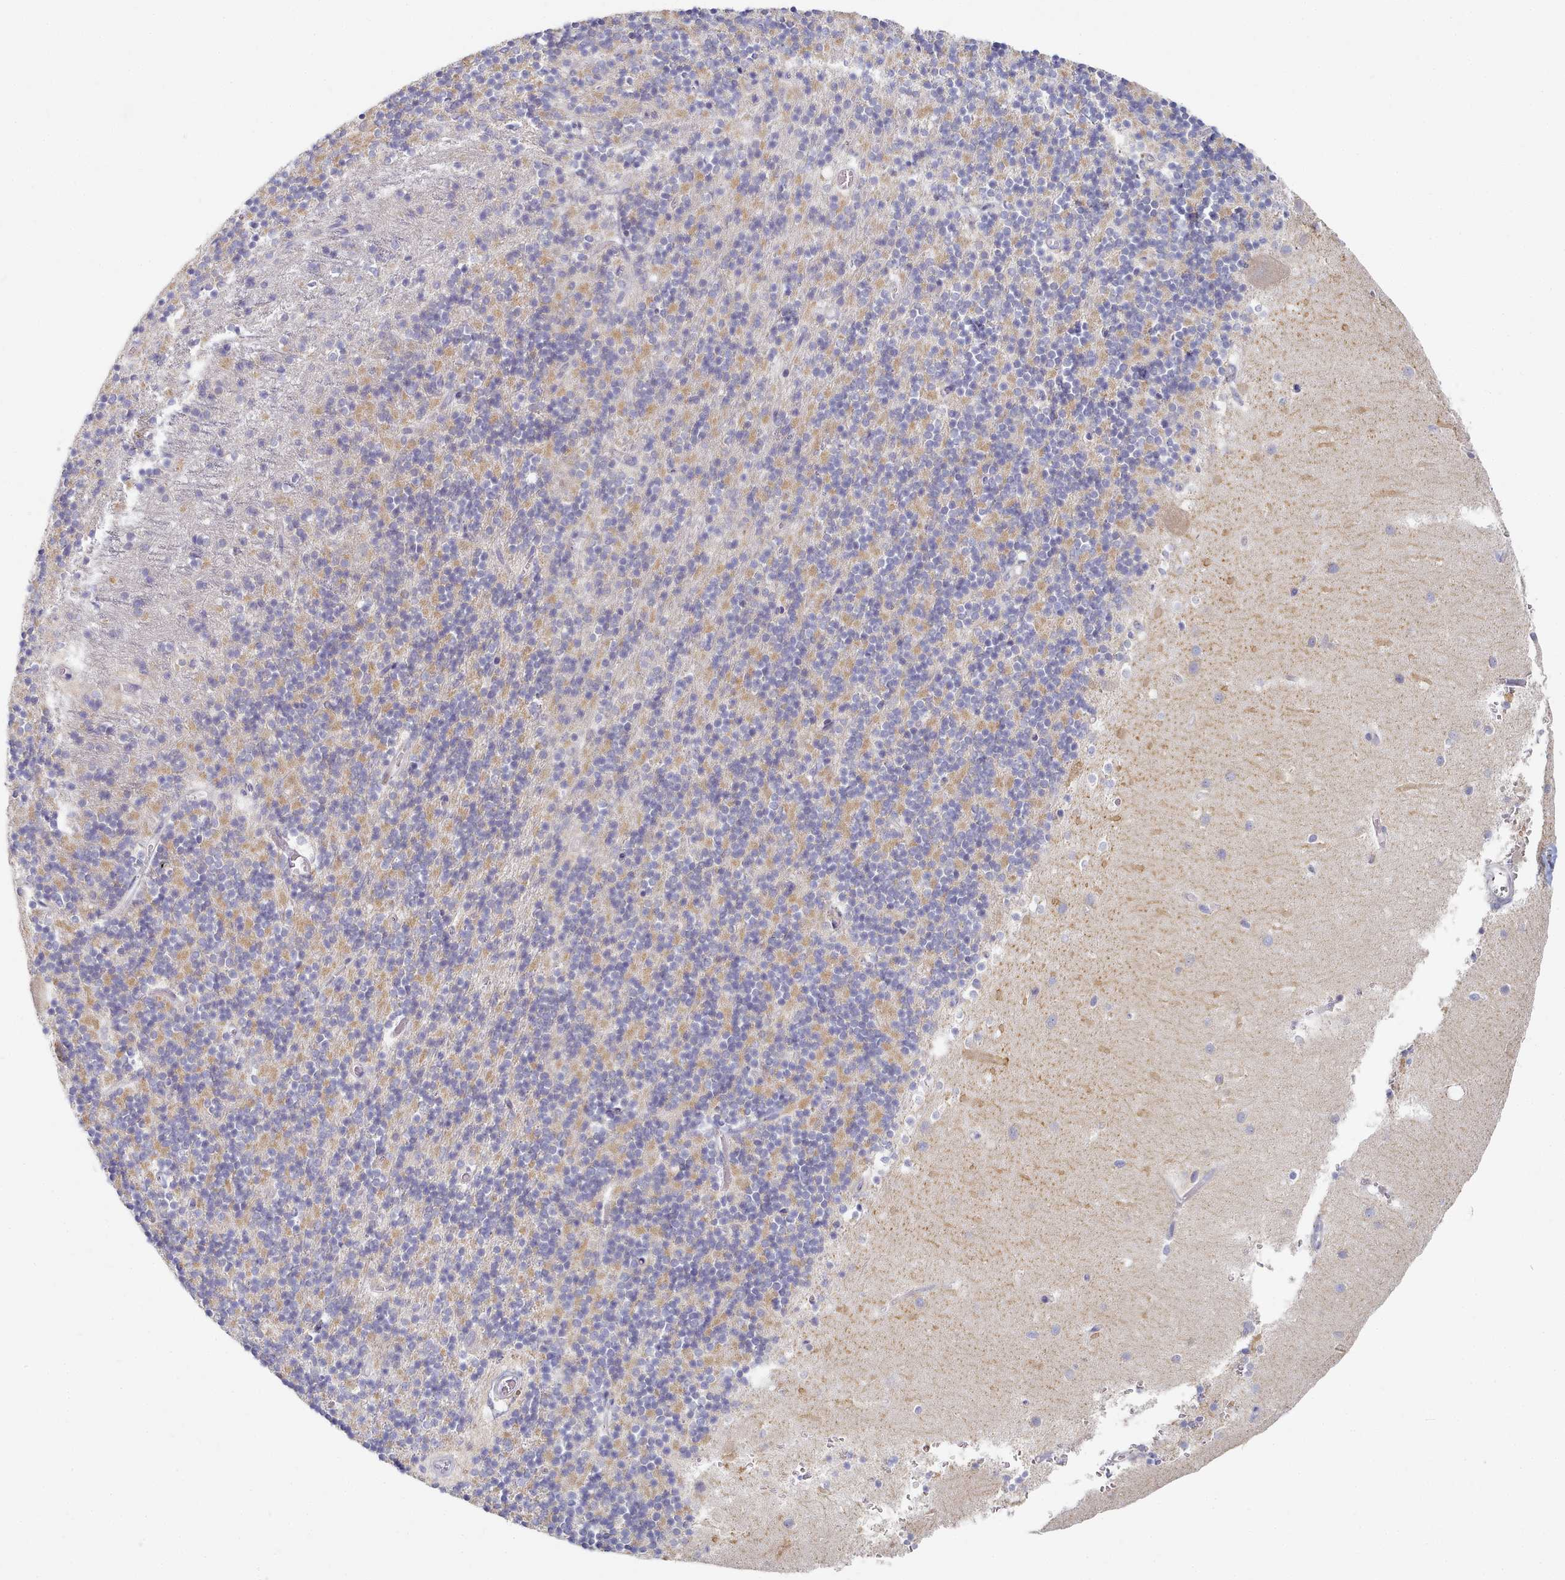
{"staining": {"intensity": "weak", "quantity": "<25%", "location": "cytoplasmic/membranous"}, "tissue": "cerebellum", "cell_type": "Cells in granular layer", "image_type": "normal", "snomed": [{"axis": "morphology", "description": "Normal tissue, NOS"}, {"axis": "topography", "description": "Cerebellum"}], "caption": "Cerebellum was stained to show a protein in brown. There is no significant staining in cells in granular layer.", "gene": "TYW1B", "patient": {"sex": "male", "age": 54}}